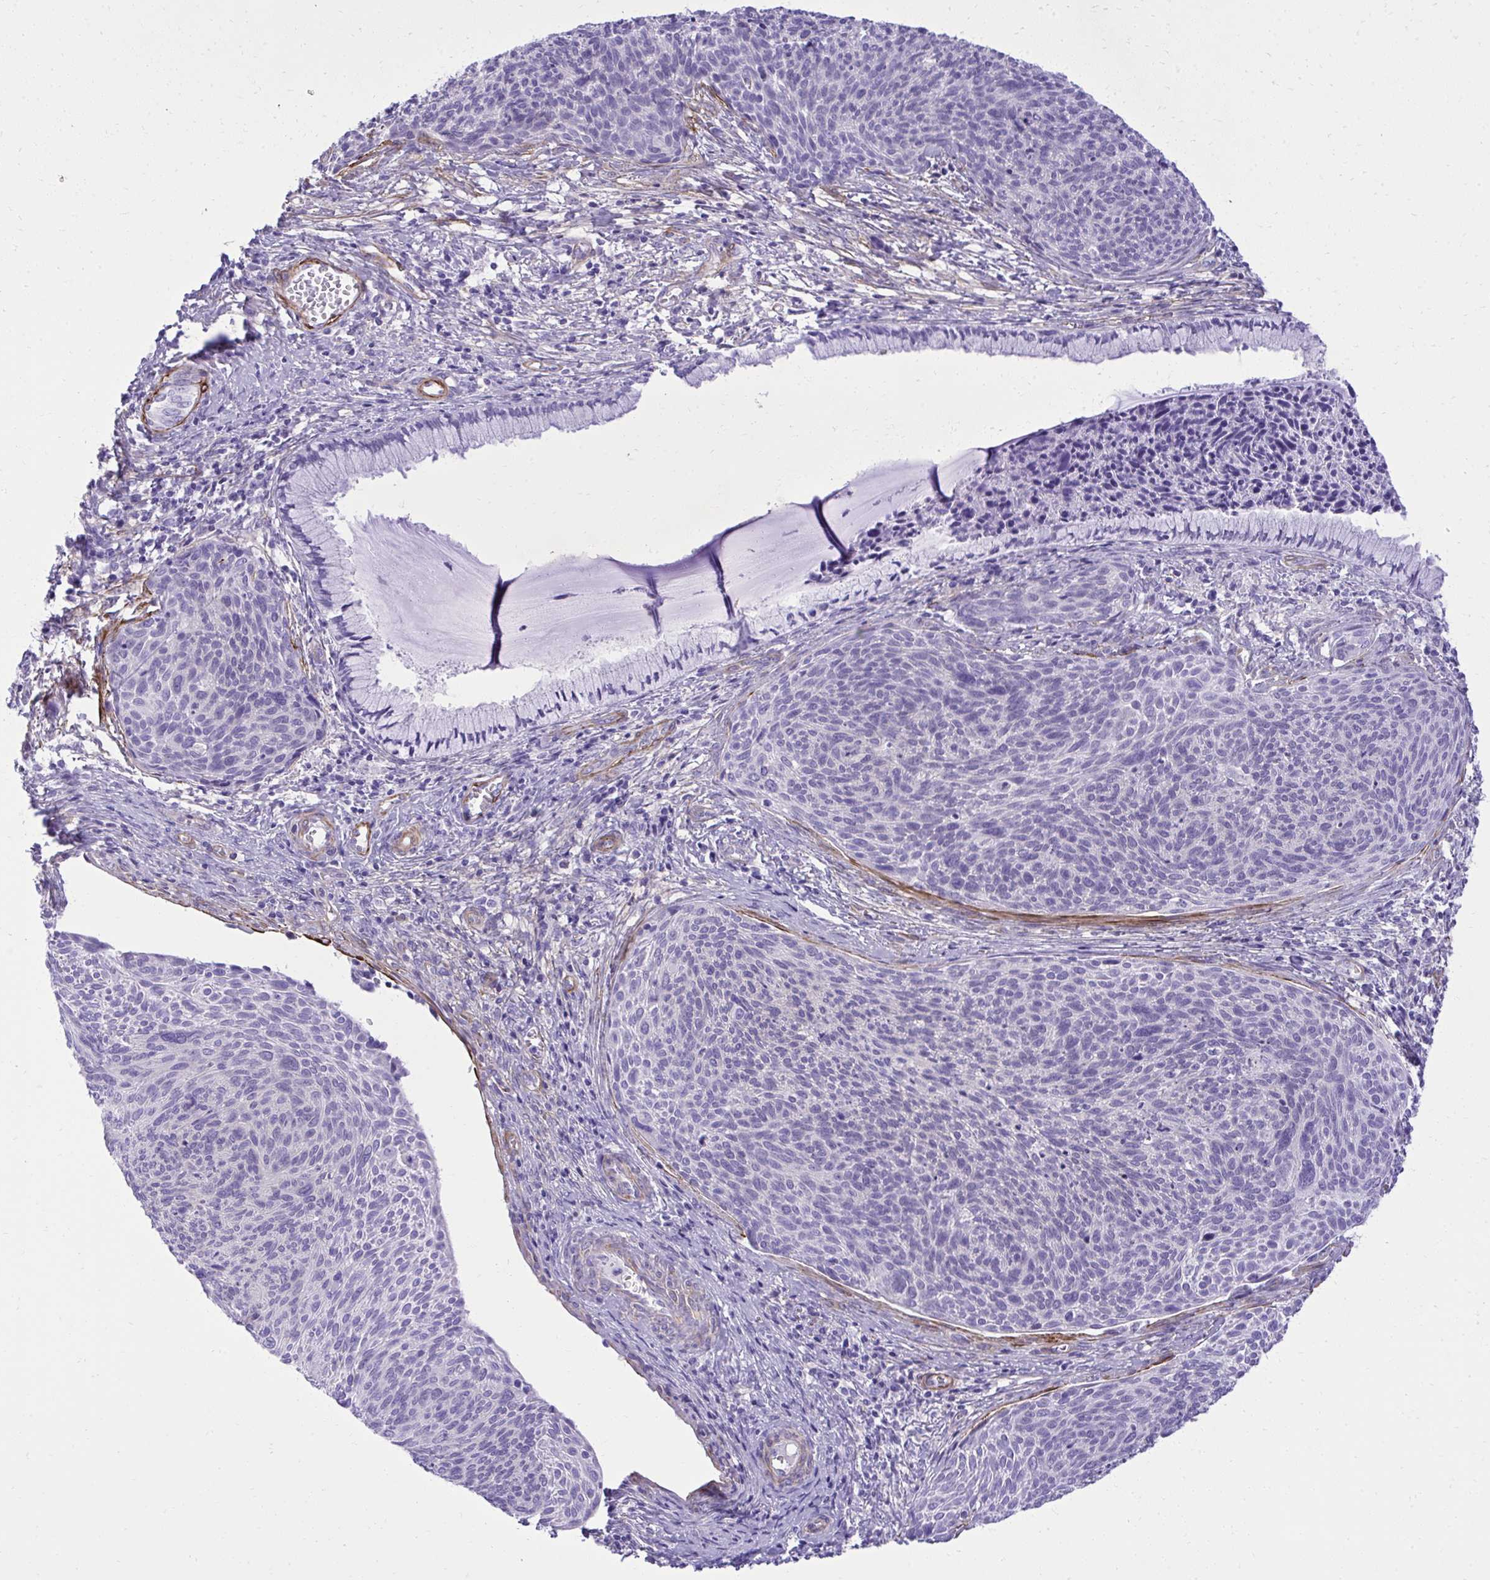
{"staining": {"intensity": "negative", "quantity": "none", "location": "none"}, "tissue": "cervical cancer", "cell_type": "Tumor cells", "image_type": "cancer", "snomed": [{"axis": "morphology", "description": "Squamous cell carcinoma, NOS"}, {"axis": "topography", "description": "Cervix"}], "caption": "Tumor cells show no significant positivity in cervical cancer.", "gene": "PITPNM3", "patient": {"sex": "female", "age": 49}}